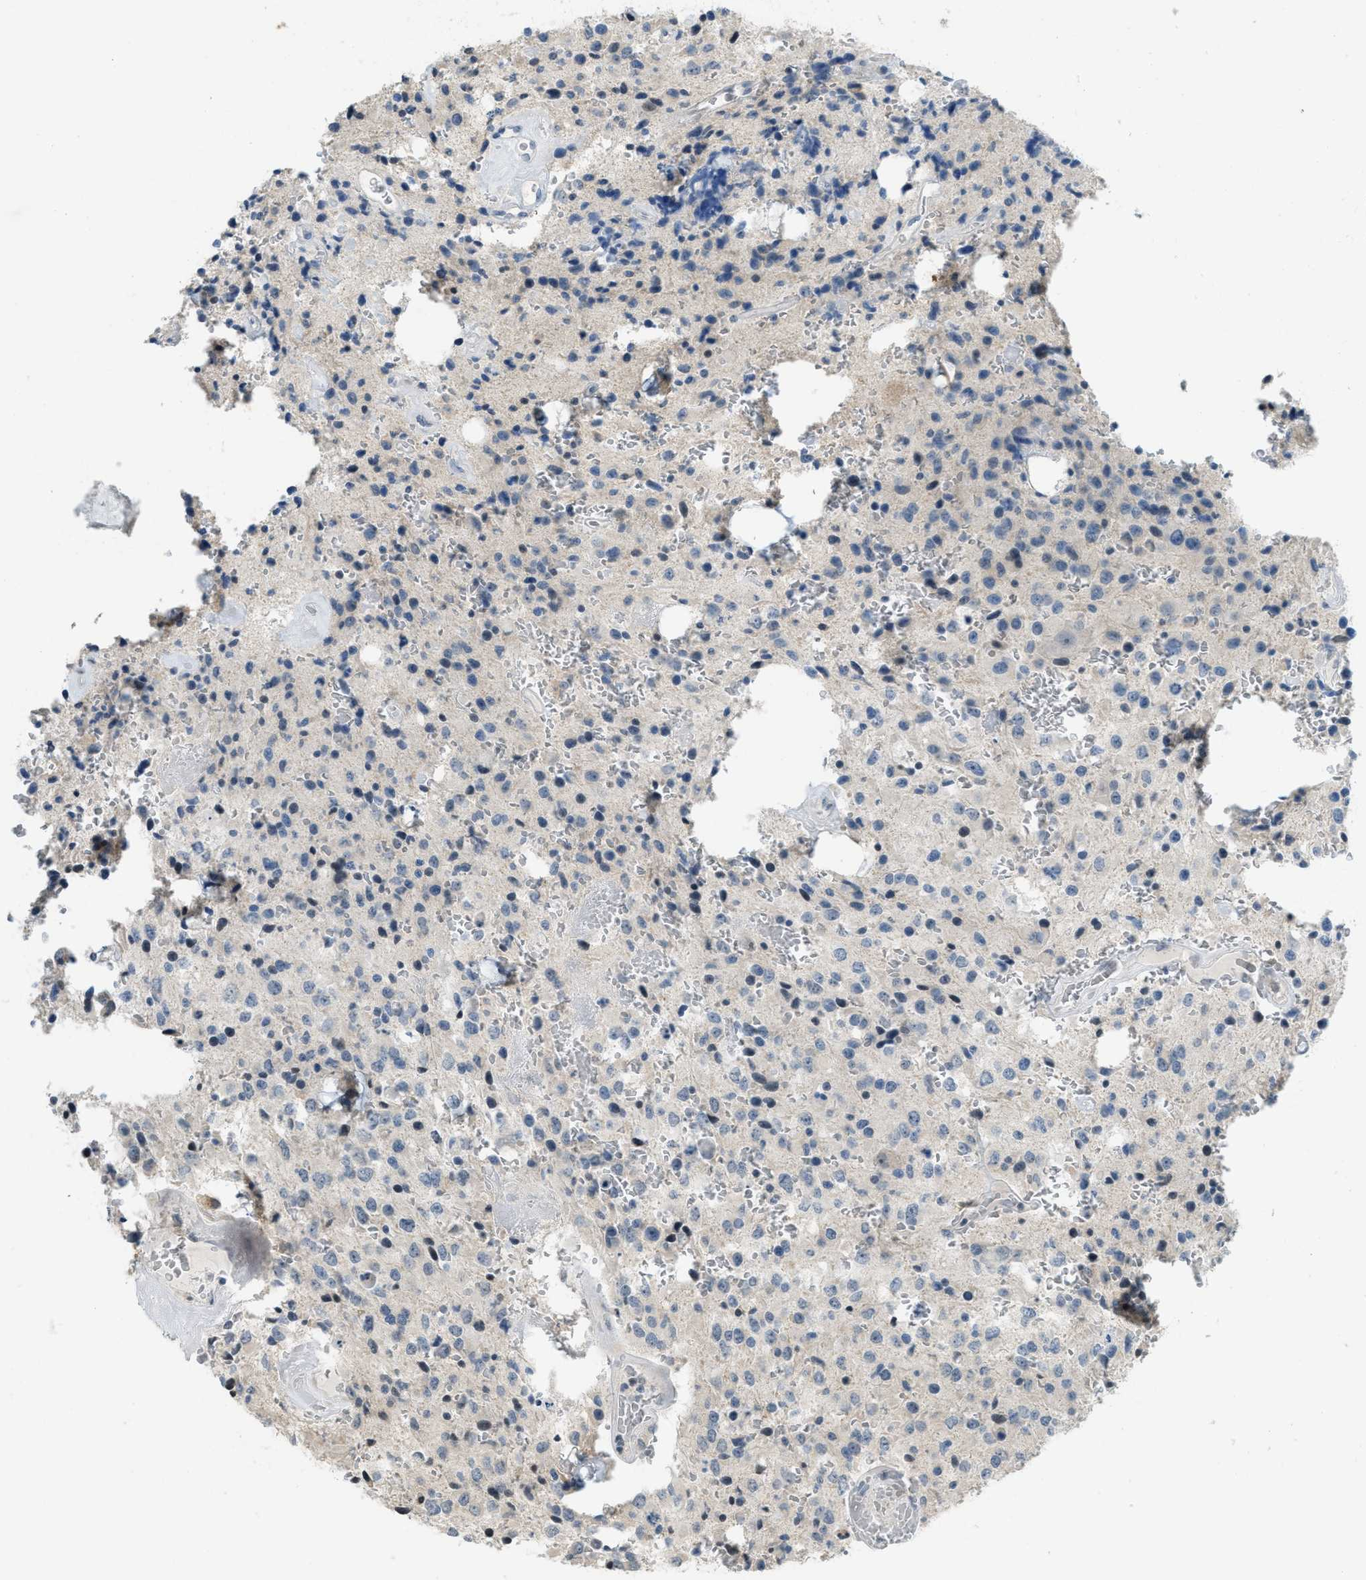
{"staining": {"intensity": "negative", "quantity": "none", "location": "none"}, "tissue": "glioma", "cell_type": "Tumor cells", "image_type": "cancer", "snomed": [{"axis": "morphology", "description": "Glioma, malignant, Low grade"}, {"axis": "topography", "description": "Brain"}], "caption": "The micrograph shows no staining of tumor cells in glioma.", "gene": "TXNDC2", "patient": {"sex": "male", "age": 58}}